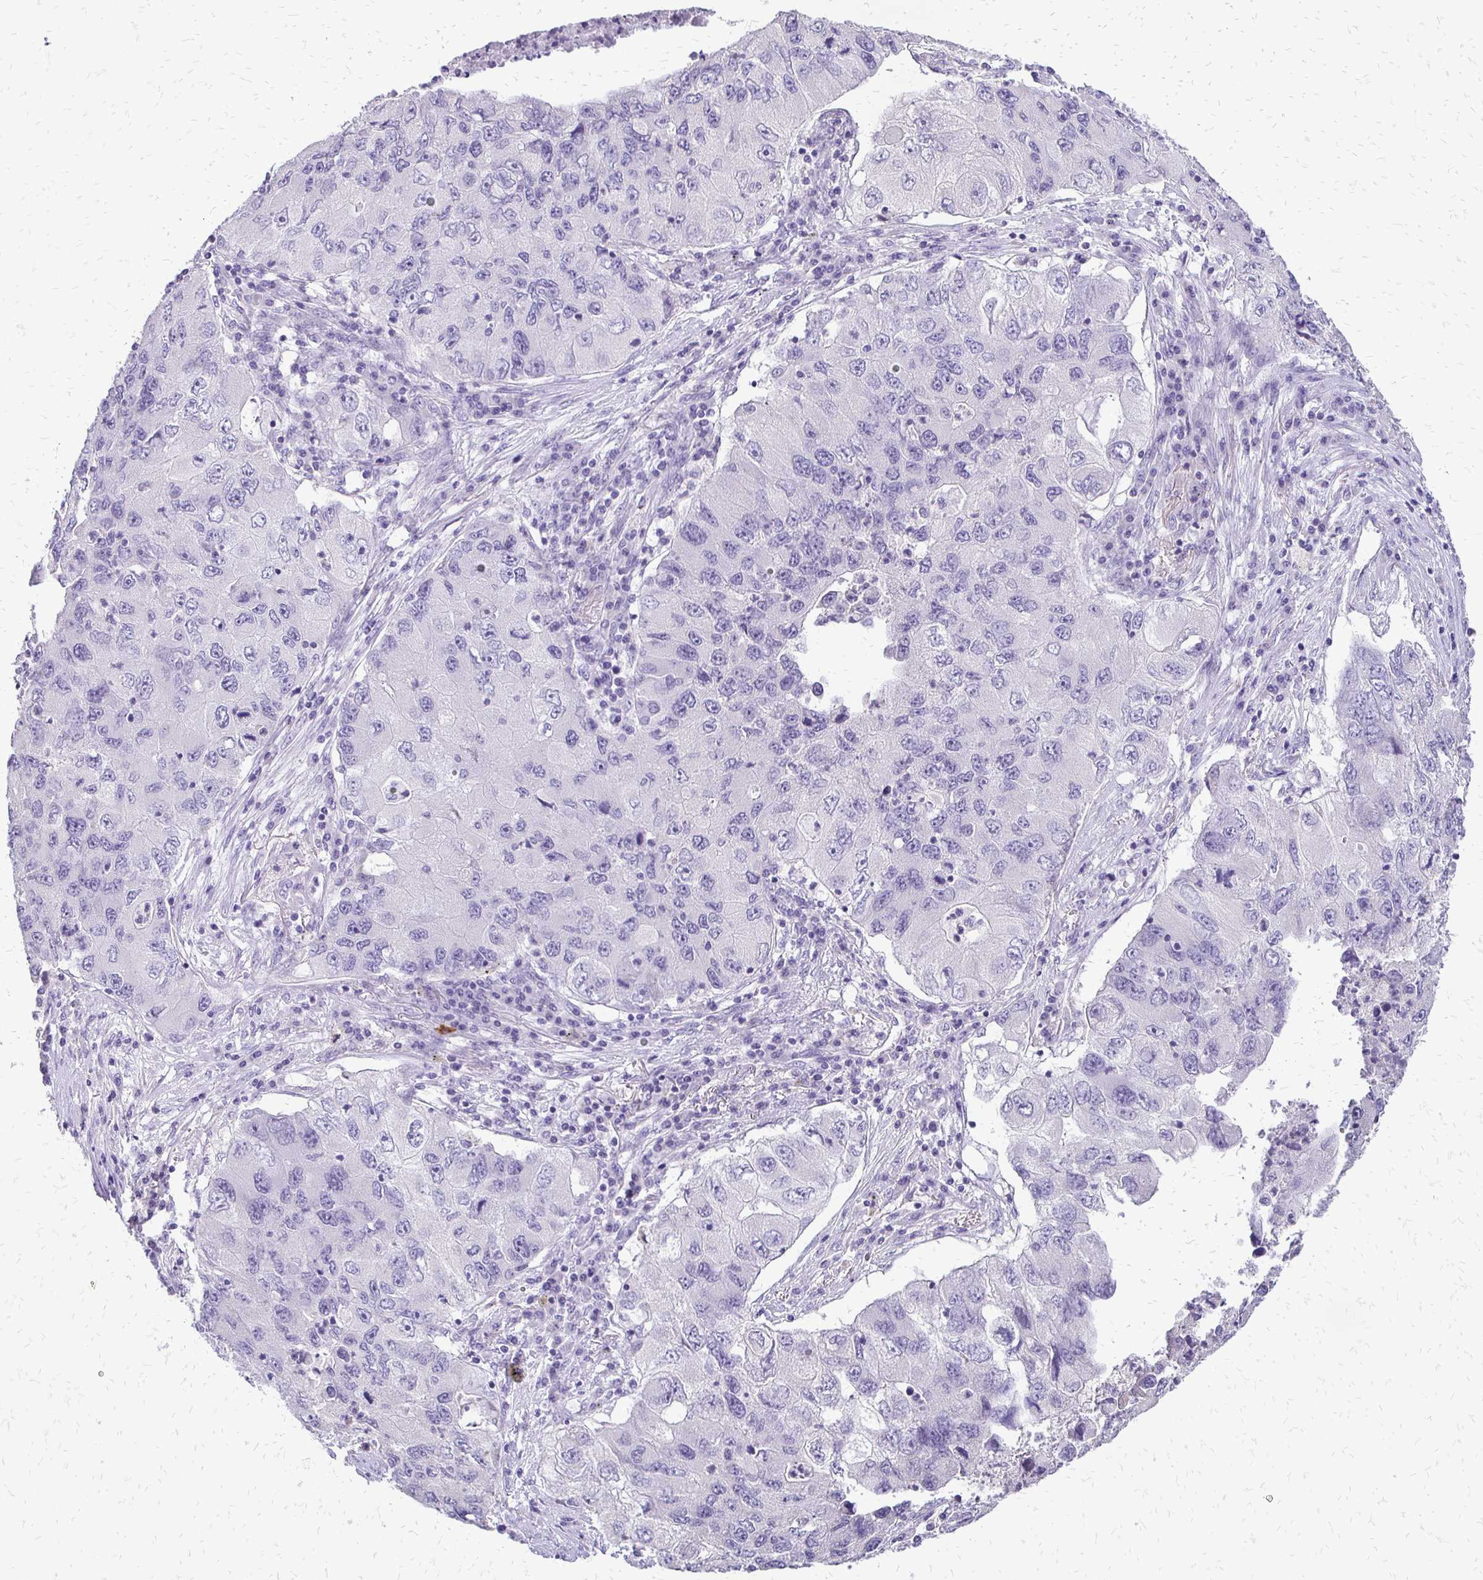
{"staining": {"intensity": "negative", "quantity": "none", "location": "none"}, "tissue": "lung cancer", "cell_type": "Tumor cells", "image_type": "cancer", "snomed": [{"axis": "morphology", "description": "Adenocarcinoma, NOS"}, {"axis": "morphology", "description": "Adenocarcinoma, metastatic, NOS"}, {"axis": "topography", "description": "Lymph node"}, {"axis": "topography", "description": "Lung"}], "caption": "This is an IHC image of human lung metastatic adenocarcinoma. There is no expression in tumor cells.", "gene": "ALPG", "patient": {"sex": "female", "age": 54}}